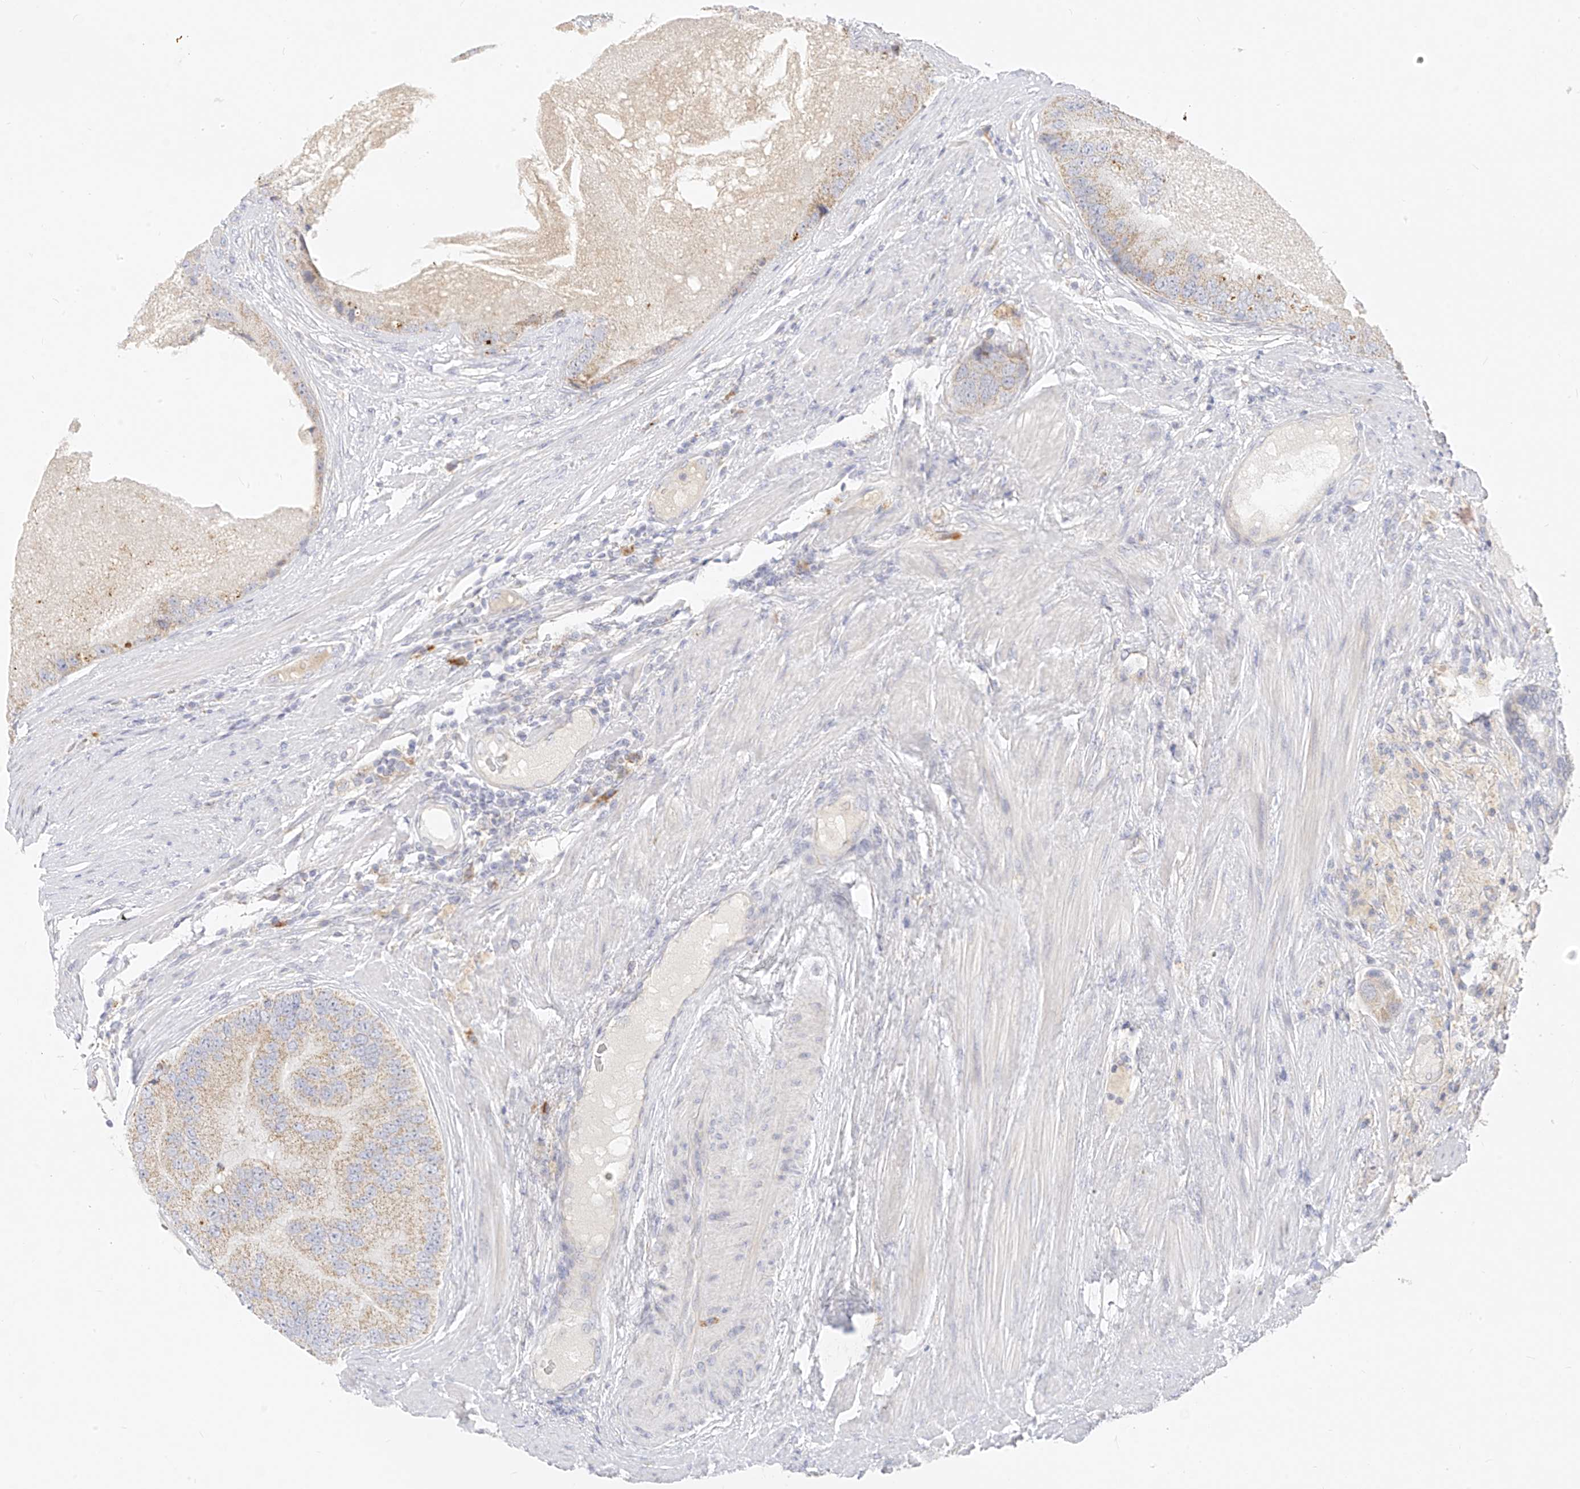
{"staining": {"intensity": "weak", "quantity": "<25%", "location": "cytoplasmic/membranous"}, "tissue": "prostate cancer", "cell_type": "Tumor cells", "image_type": "cancer", "snomed": [{"axis": "morphology", "description": "Adenocarcinoma, High grade"}, {"axis": "topography", "description": "Prostate"}], "caption": "Tumor cells are negative for brown protein staining in prostate adenocarcinoma (high-grade).", "gene": "ZNF404", "patient": {"sex": "male", "age": 70}}